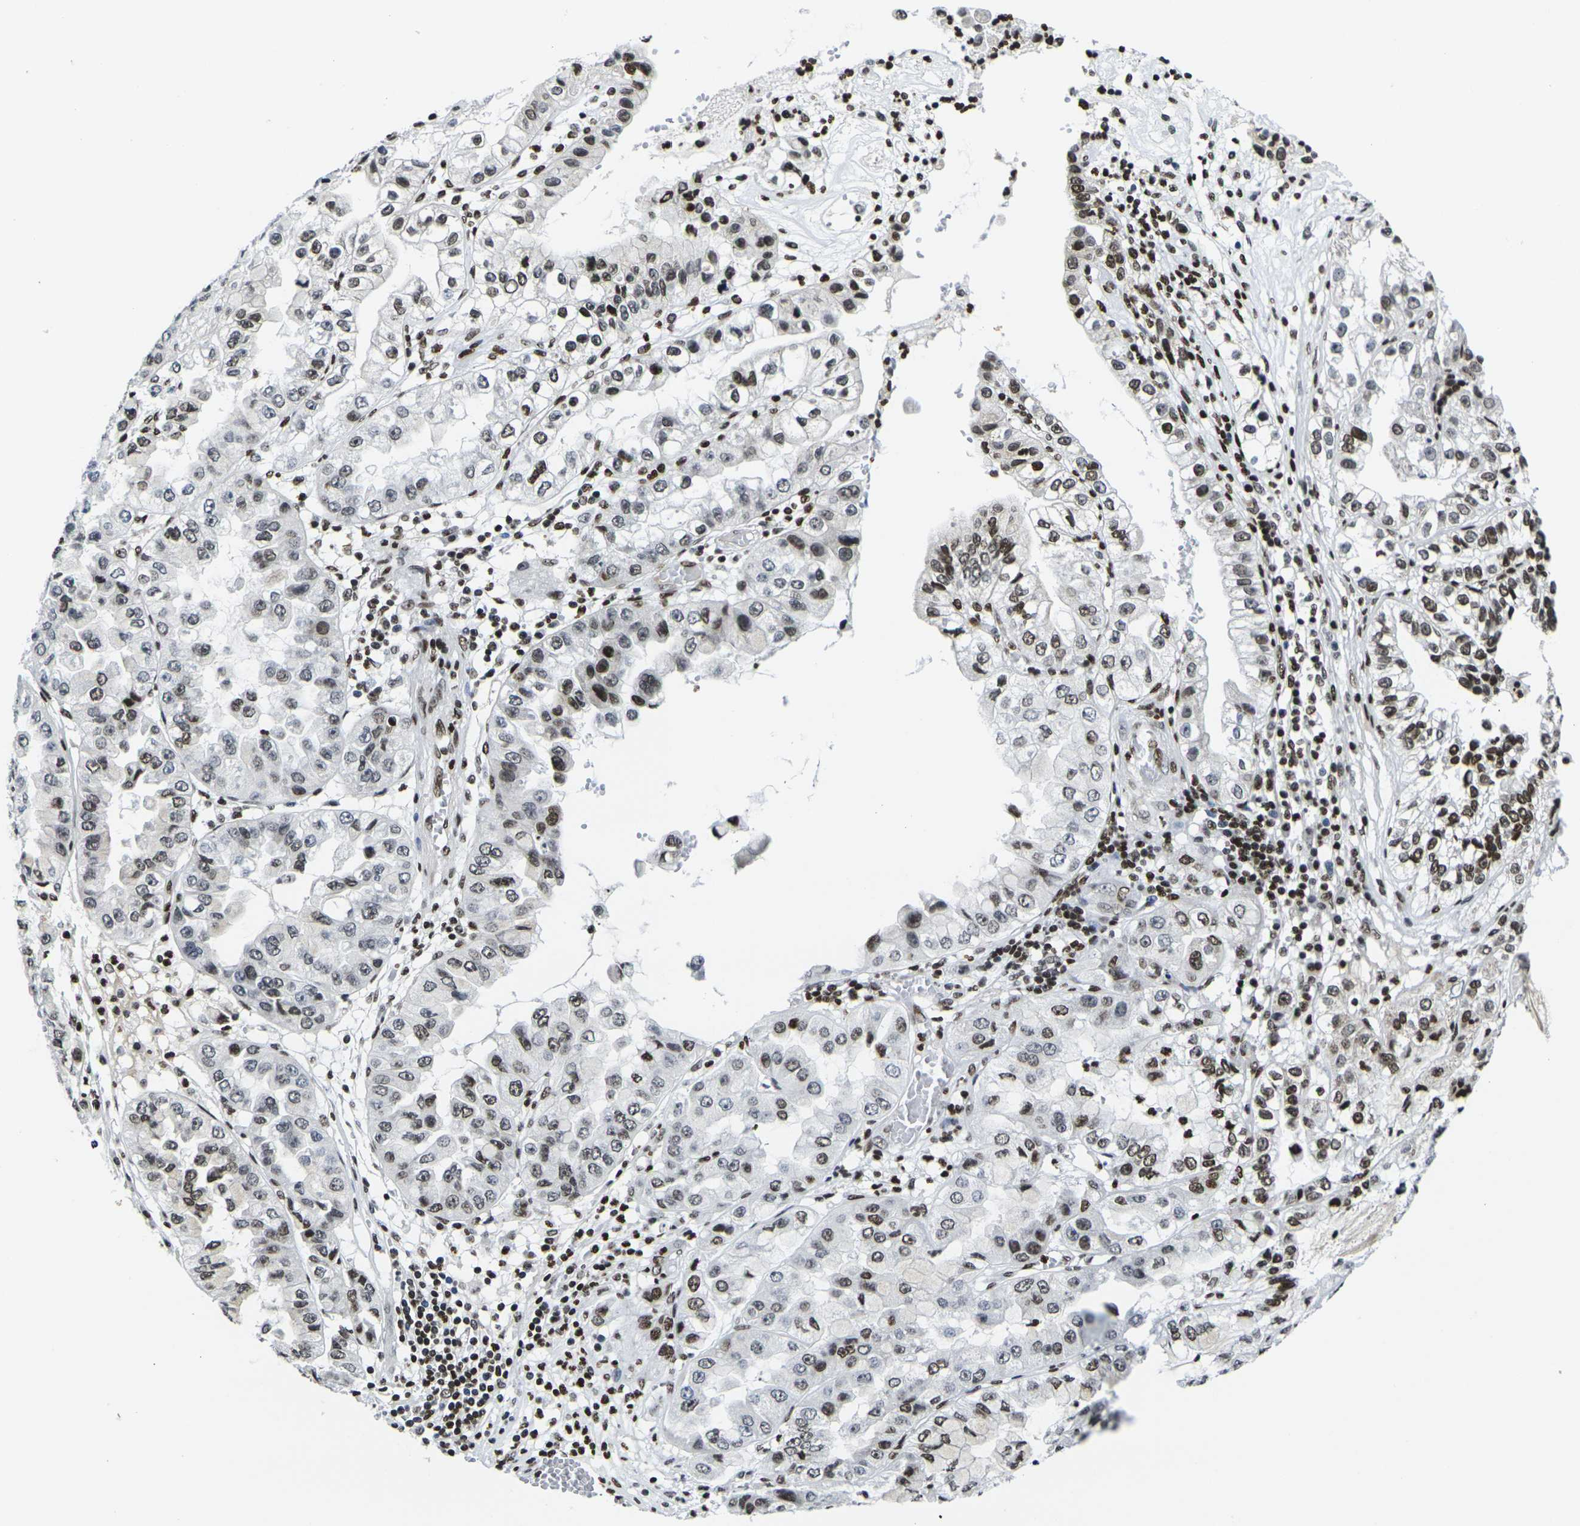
{"staining": {"intensity": "moderate", "quantity": "25%-75%", "location": "nuclear"}, "tissue": "liver cancer", "cell_type": "Tumor cells", "image_type": "cancer", "snomed": [{"axis": "morphology", "description": "Cholangiocarcinoma"}, {"axis": "topography", "description": "Liver"}], "caption": "The photomicrograph shows a brown stain indicating the presence of a protein in the nuclear of tumor cells in liver cholangiocarcinoma. (DAB (3,3'-diaminobenzidine) = brown stain, brightfield microscopy at high magnification).", "gene": "H1-10", "patient": {"sex": "female", "age": 79}}